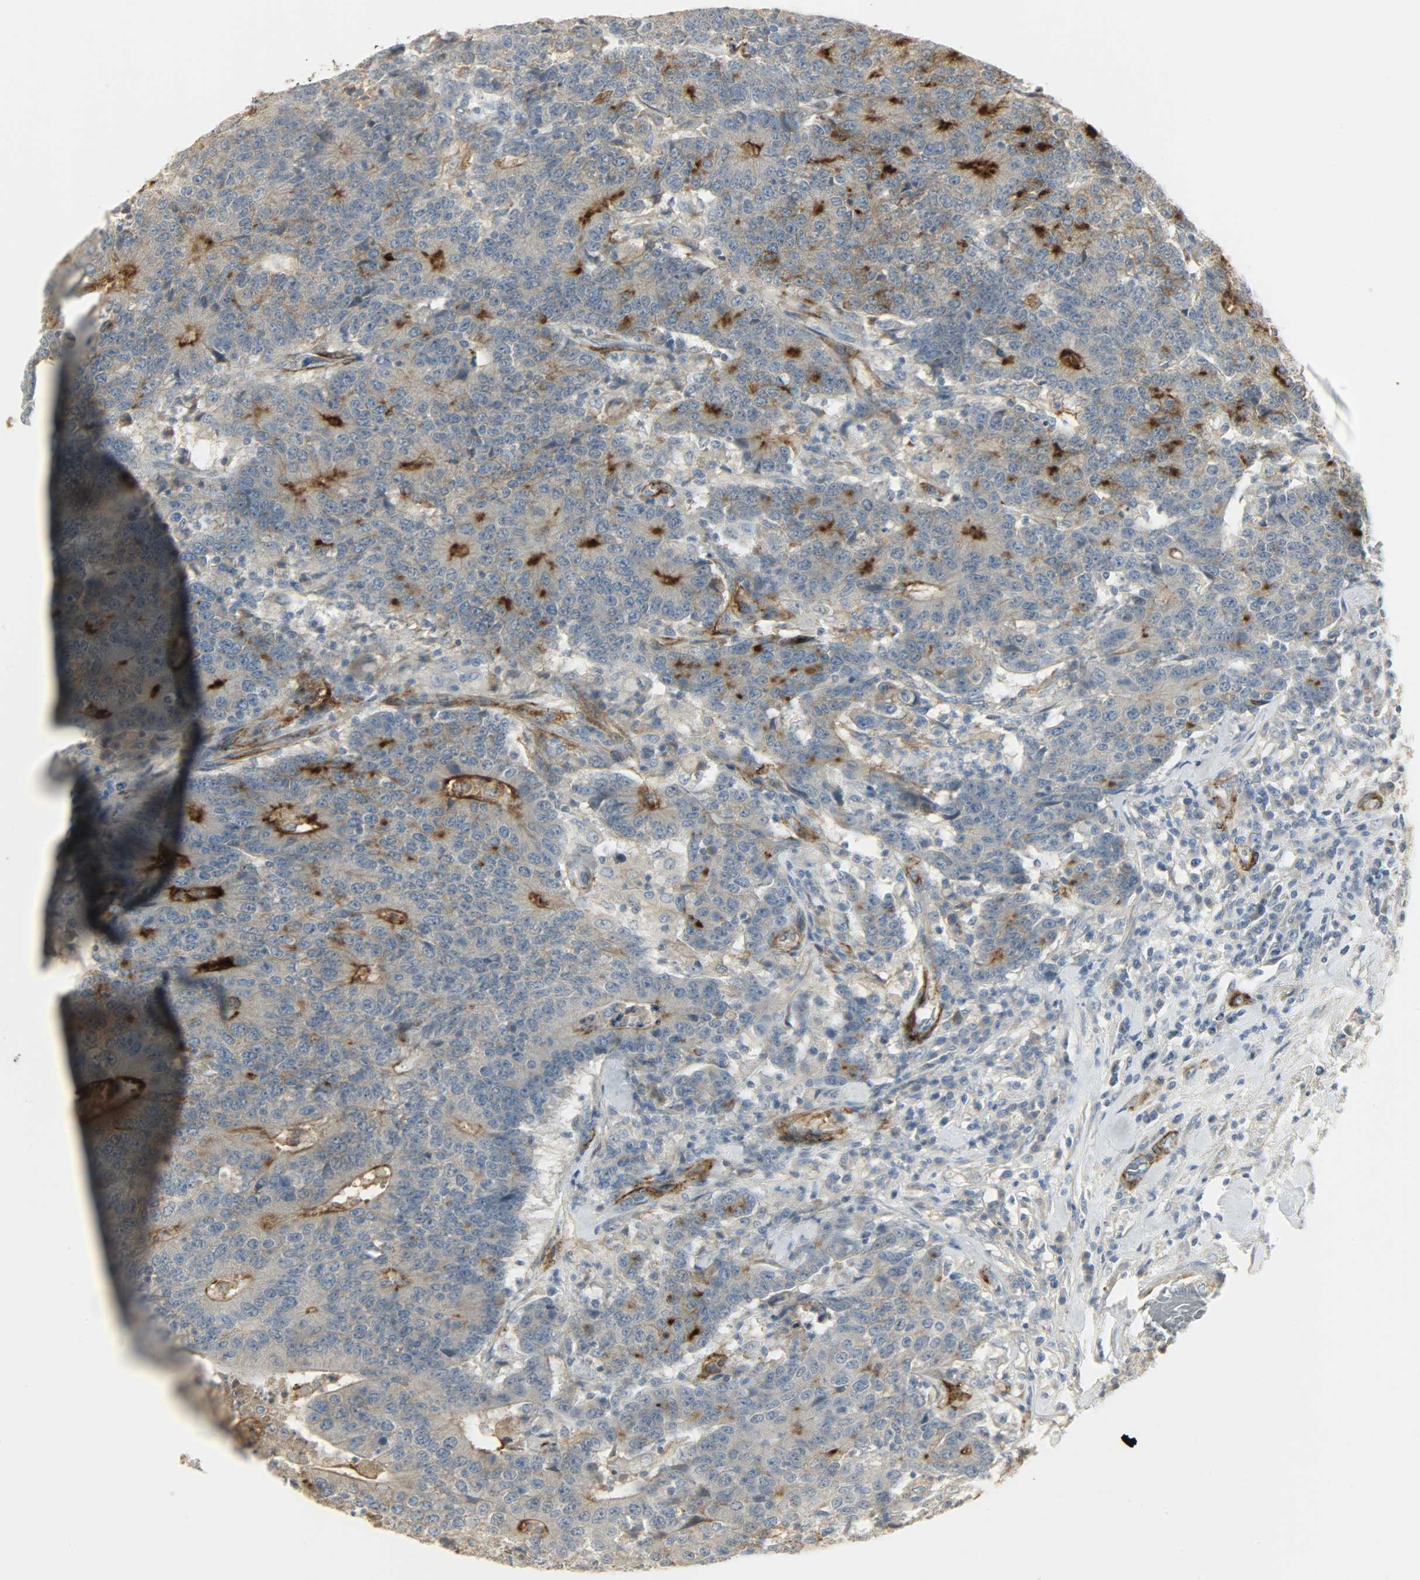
{"staining": {"intensity": "moderate", "quantity": "<25%", "location": "cytoplasmic/membranous"}, "tissue": "colorectal cancer", "cell_type": "Tumor cells", "image_type": "cancer", "snomed": [{"axis": "morphology", "description": "Normal tissue, NOS"}, {"axis": "morphology", "description": "Adenocarcinoma, NOS"}, {"axis": "topography", "description": "Colon"}], "caption": "Adenocarcinoma (colorectal) tissue displays moderate cytoplasmic/membranous expression in approximately <25% of tumor cells, visualized by immunohistochemistry.", "gene": "ENPEP", "patient": {"sex": "female", "age": 75}}